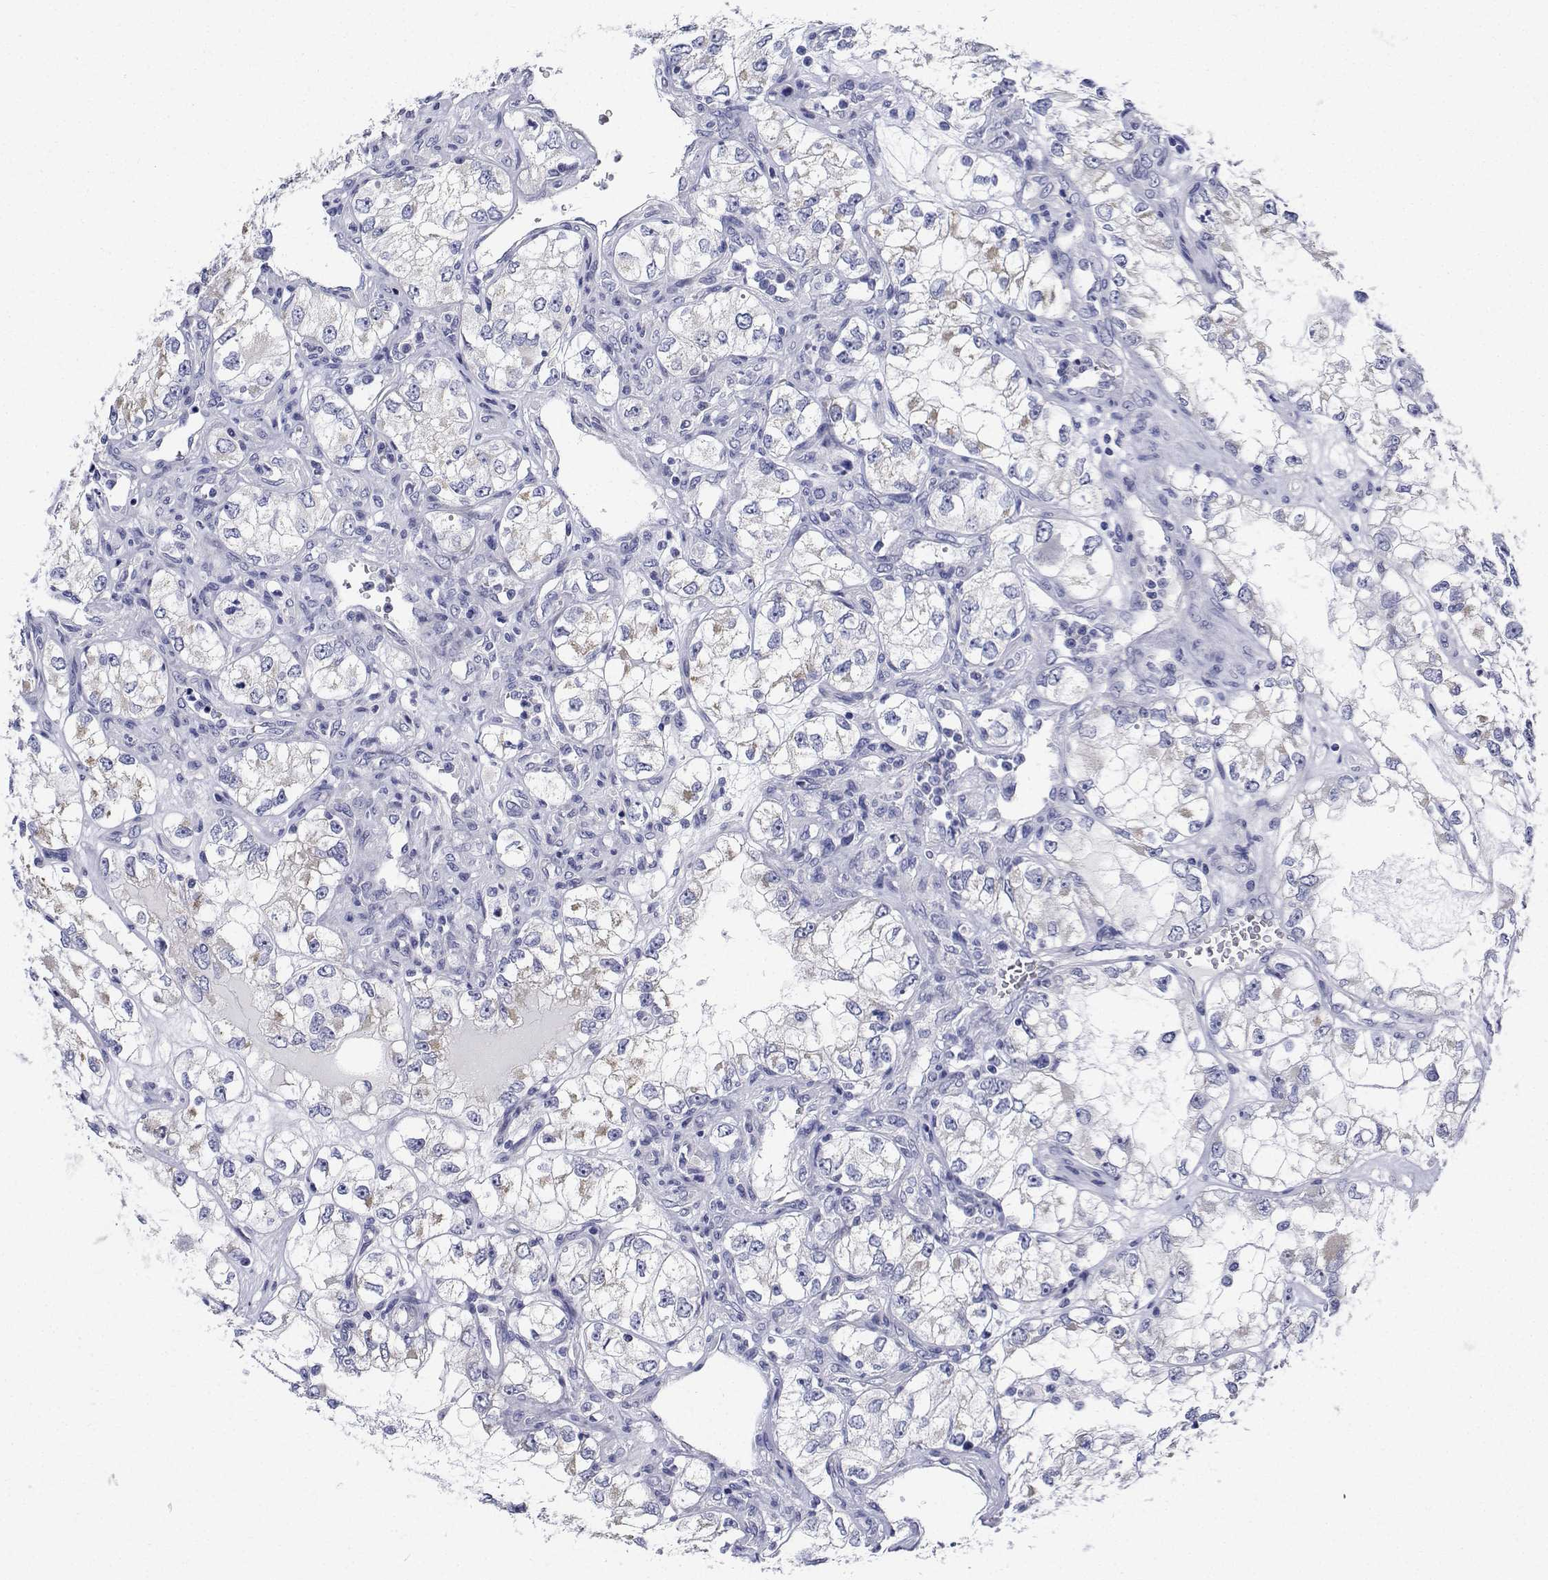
{"staining": {"intensity": "negative", "quantity": "none", "location": "none"}, "tissue": "renal cancer", "cell_type": "Tumor cells", "image_type": "cancer", "snomed": [{"axis": "morphology", "description": "Adenocarcinoma, NOS"}, {"axis": "topography", "description": "Kidney"}], "caption": "DAB (3,3'-diaminobenzidine) immunohistochemical staining of human adenocarcinoma (renal) exhibits no significant staining in tumor cells.", "gene": "CDHR3", "patient": {"sex": "female", "age": 59}}